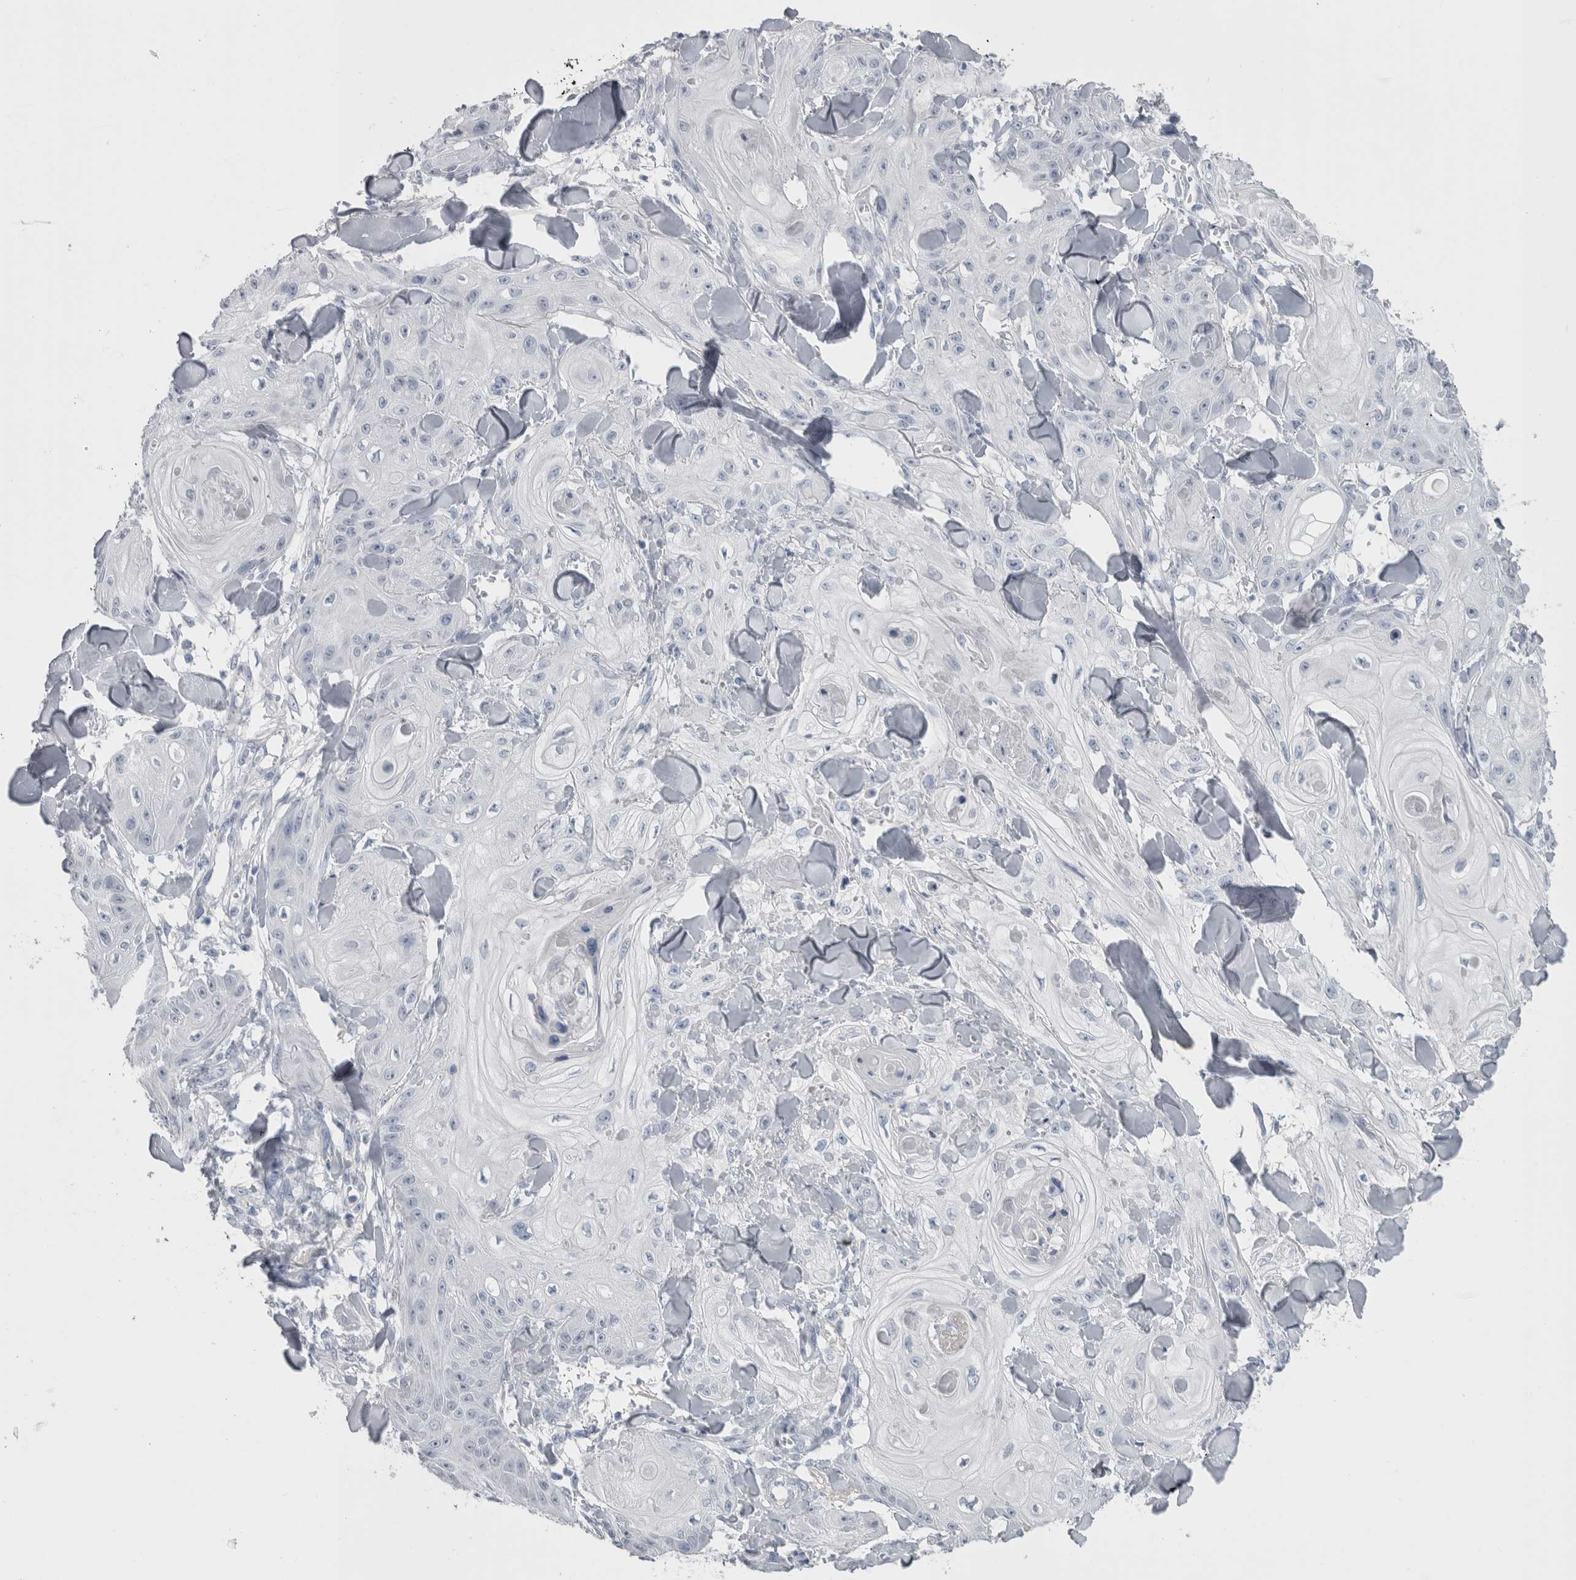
{"staining": {"intensity": "negative", "quantity": "none", "location": "none"}, "tissue": "skin cancer", "cell_type": "Tumor cells", "image_type": "cancer", "snomed": [{"axis": "morphology", "description": "Squamous cell carcinoma, NOS"}, {"axis": "topography", "description": "Skin"}], "caption": "Micrograph shows no protein staining in tumor cells of squamous cell carcinoma (skin) tissue.", "gene": "MSMB", "patient": {"sex": "male", "age": 74}}